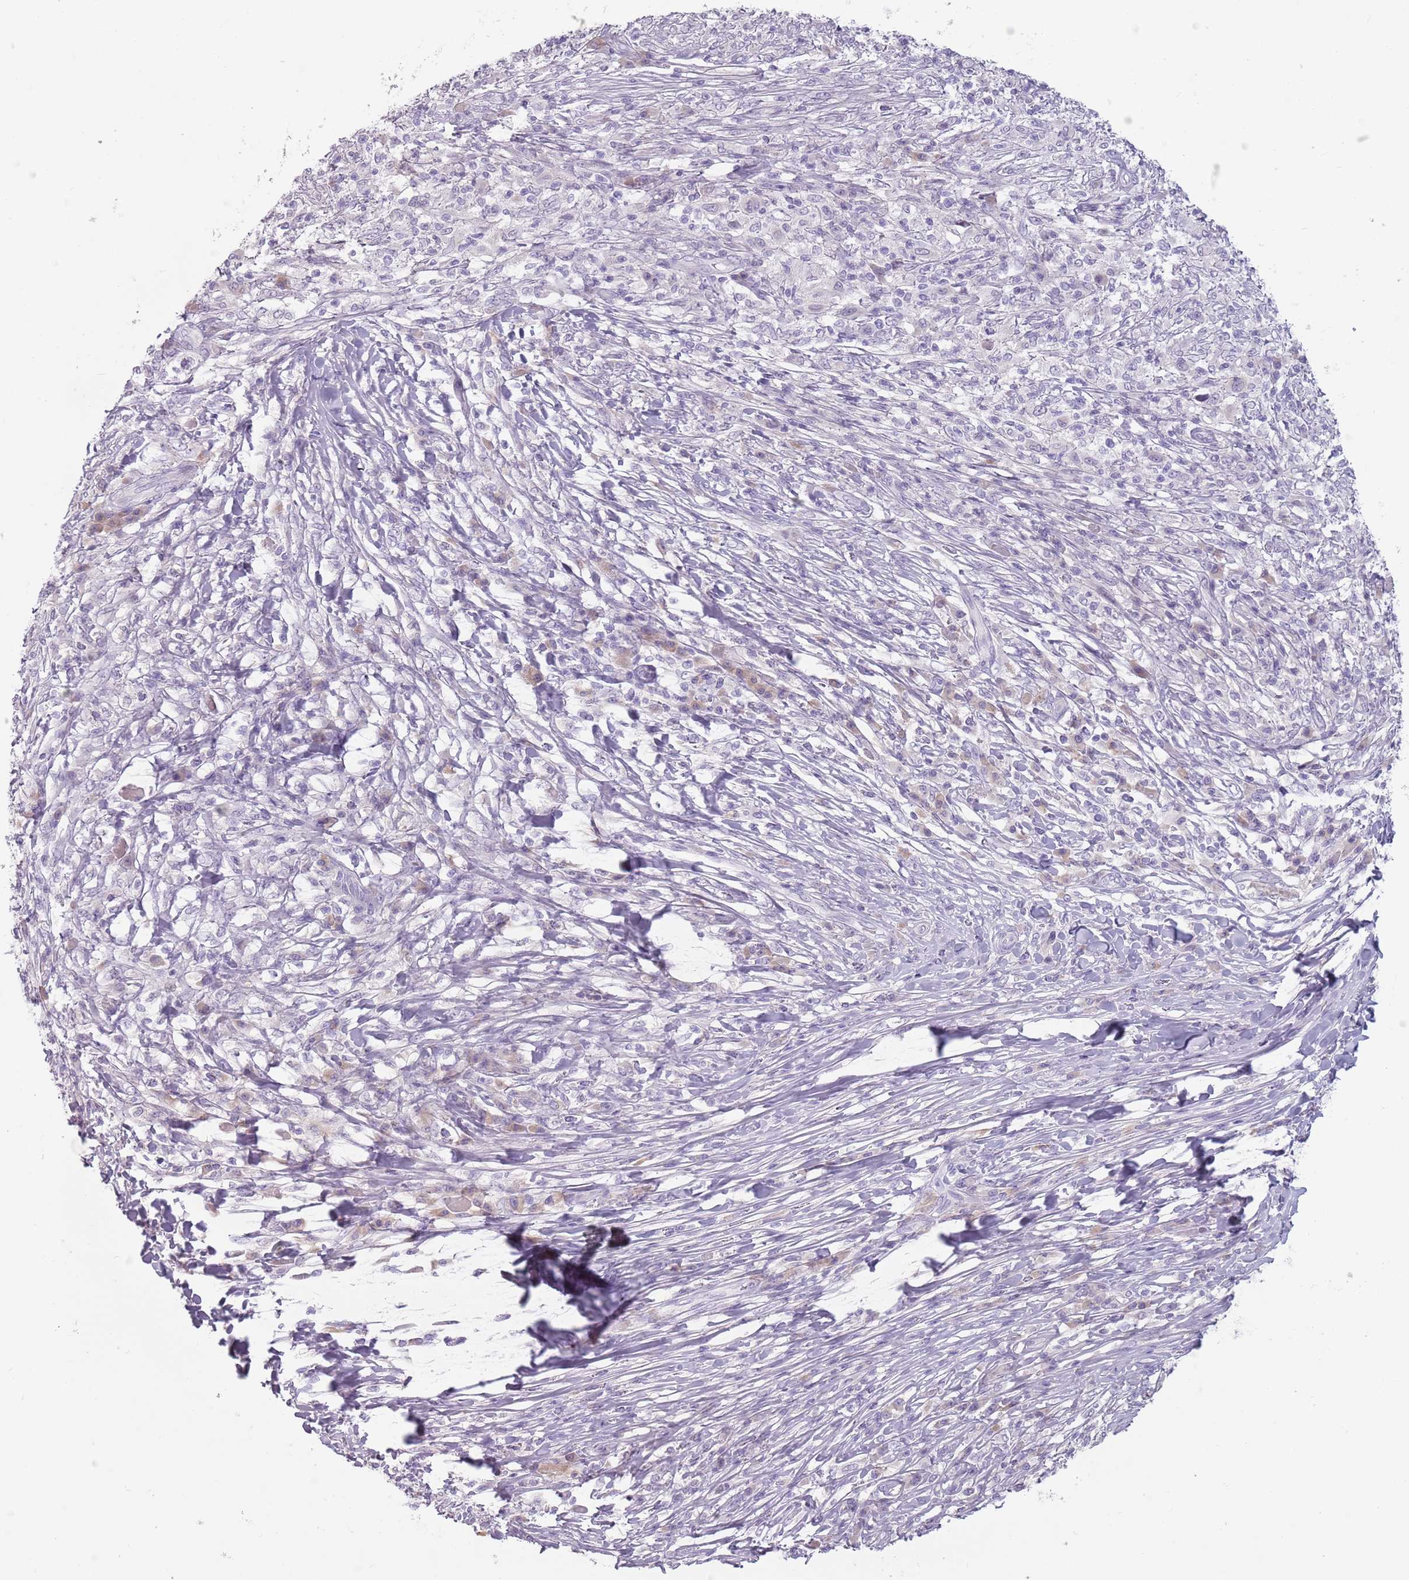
{"staining": {"intensity": "negative", "quantity": "none", "location": "none"}, "tissue": "melanoma", "cell_type": "Tumor cells", "image_type": "cancer", "snomed": [{"axis": "morphology", "description": "Malignant melanoma, NOS"}, {"axis": "topography", "description": "Skin"}], "caption": "Human malignant melanoma stained for a protein using immunohistochemistry shows no positivity in tumor cells.", "gene": "CEP19", "patient": {"sex": "male", "age": 66}}